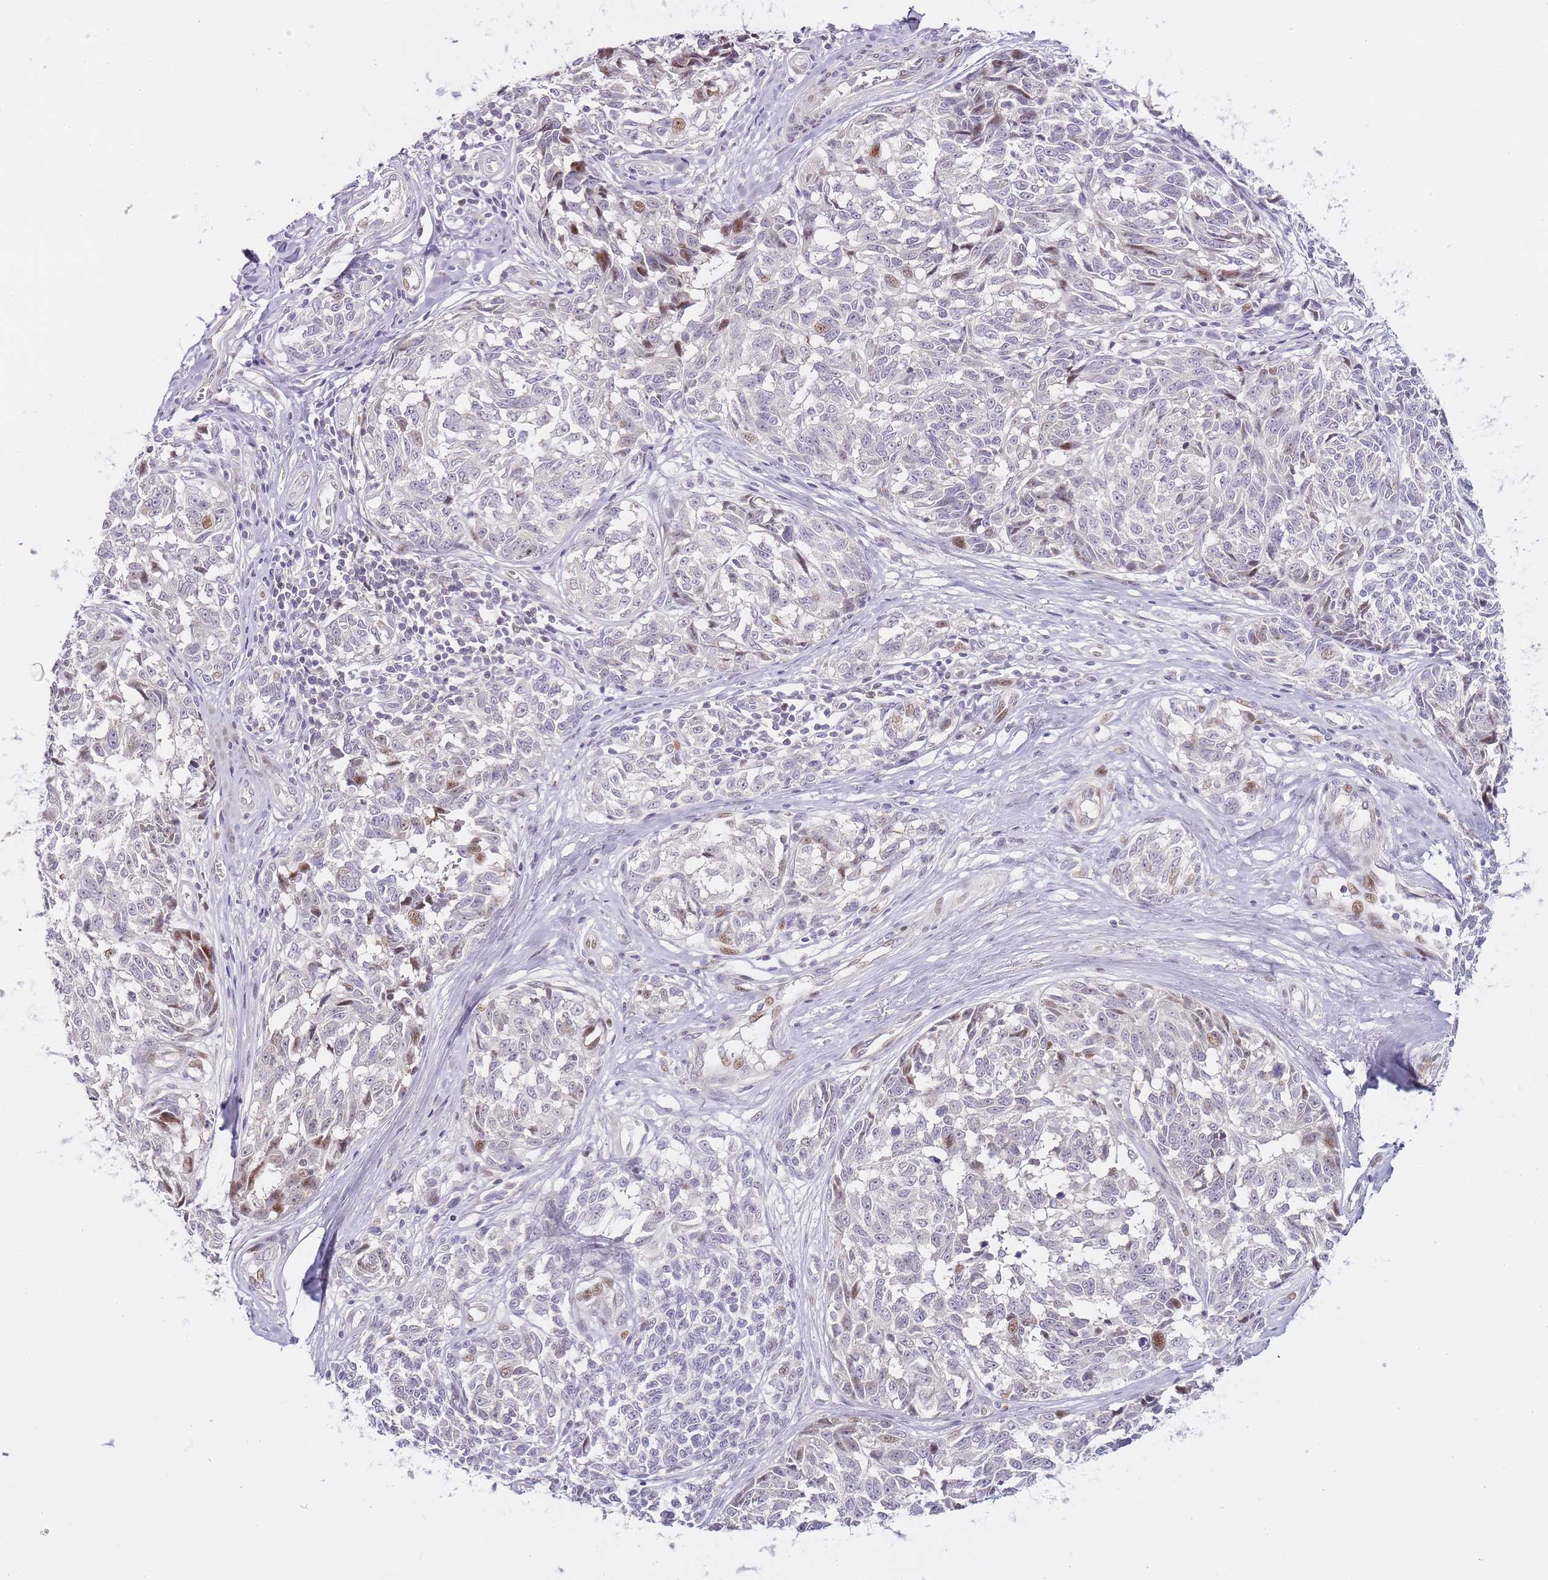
{"staining": {"intensity": "moderate", "quantity": "<25%", "location": "nuclear"}, "tissue": "melanoma", "cell_type": "Tumor cells", "image_type": "cancer", "snomed": [{"axis": "morphology", "description": "Normal tissue, NOS"}, {"axis": "morphology", "description": "Malignant melanoma, NOS"}, {"axis": "topography", "description": "Skin"}], "caption": "Immunohistochemistry (IHC) (DAB (3,3'-diaminobenzidine)) staining of human malignant melanoma reveals moderate nuclear protein positivity in approximately <25% of tumor cells.", "gene": "OGG1", "patient": {"sex": "female", "age": 64}}